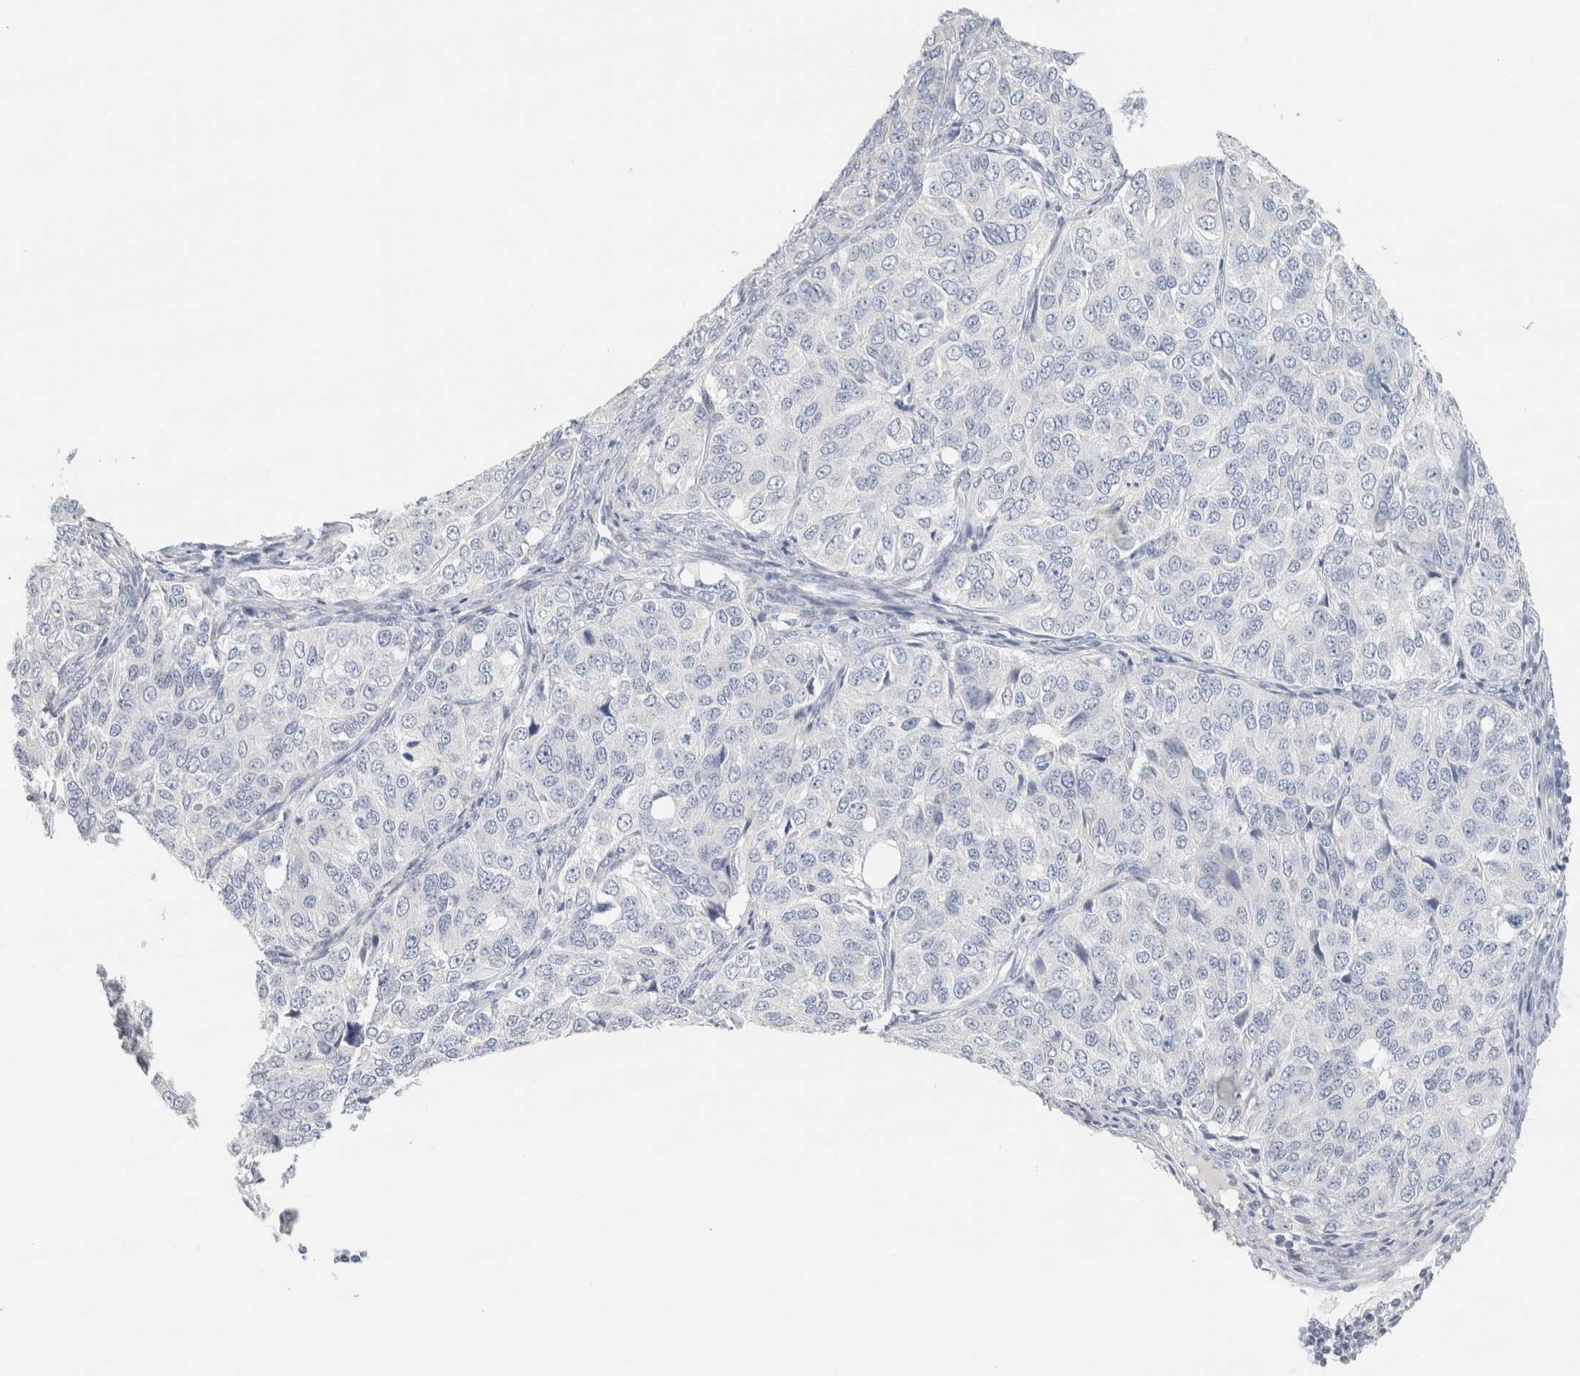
{"staining": {"intensity": "negative", "quantity": "none", "location": "none"}, "tissue": "ovarian cancer", "cell_type": "Tumor cells", "image_type": "cancer", "snomed": [{"axis": "morphology", "description": "Carcinoma, endometroid"}, {"axis": "topography", "description": "Ovary"}], "caption": "This is an immunohistochemistry histopathology image of ovarian endometroid carcinoma. There is no positivity in tumor cells.", "gene": "NEFM", "patient": {"sex": "female", "age": 51}}